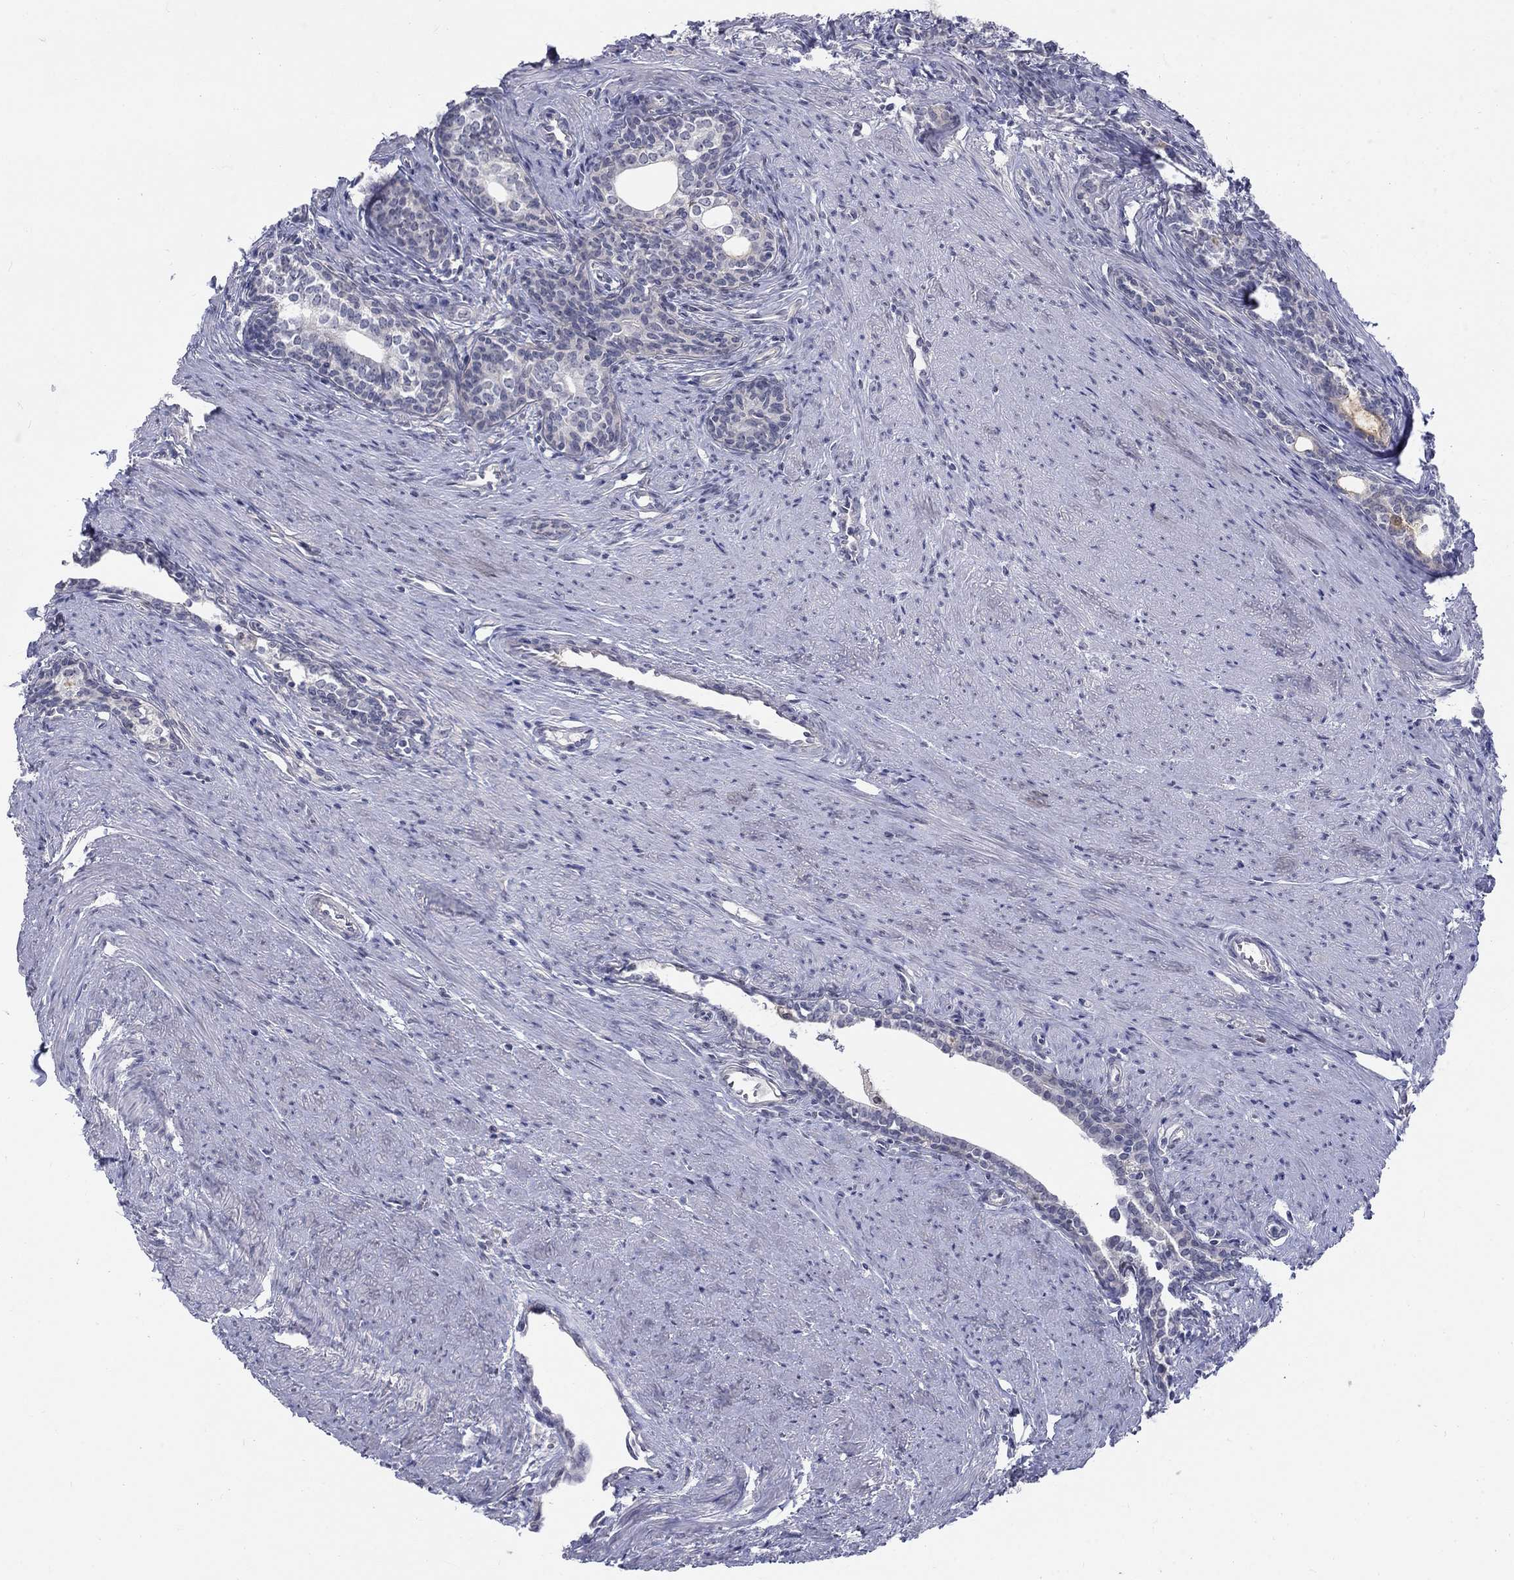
{"staining": {"intensity": "negative", "quantity": "none", "location": "none"}, "tissue": "prostate", "cell_type": "Glandular cells", "image_type": "normal", "snomed": [{"axis": "morphology", "description": "Normal tissue, NOS"}, {"axis": "topography", "description": "Prostate"}], "caption": "Immunohistochemical staining of unremarkable prostate displays no significant staining in glandular cells.", "gene": "EGFLAM", "patient": {"sex": "male", "age": 60}}